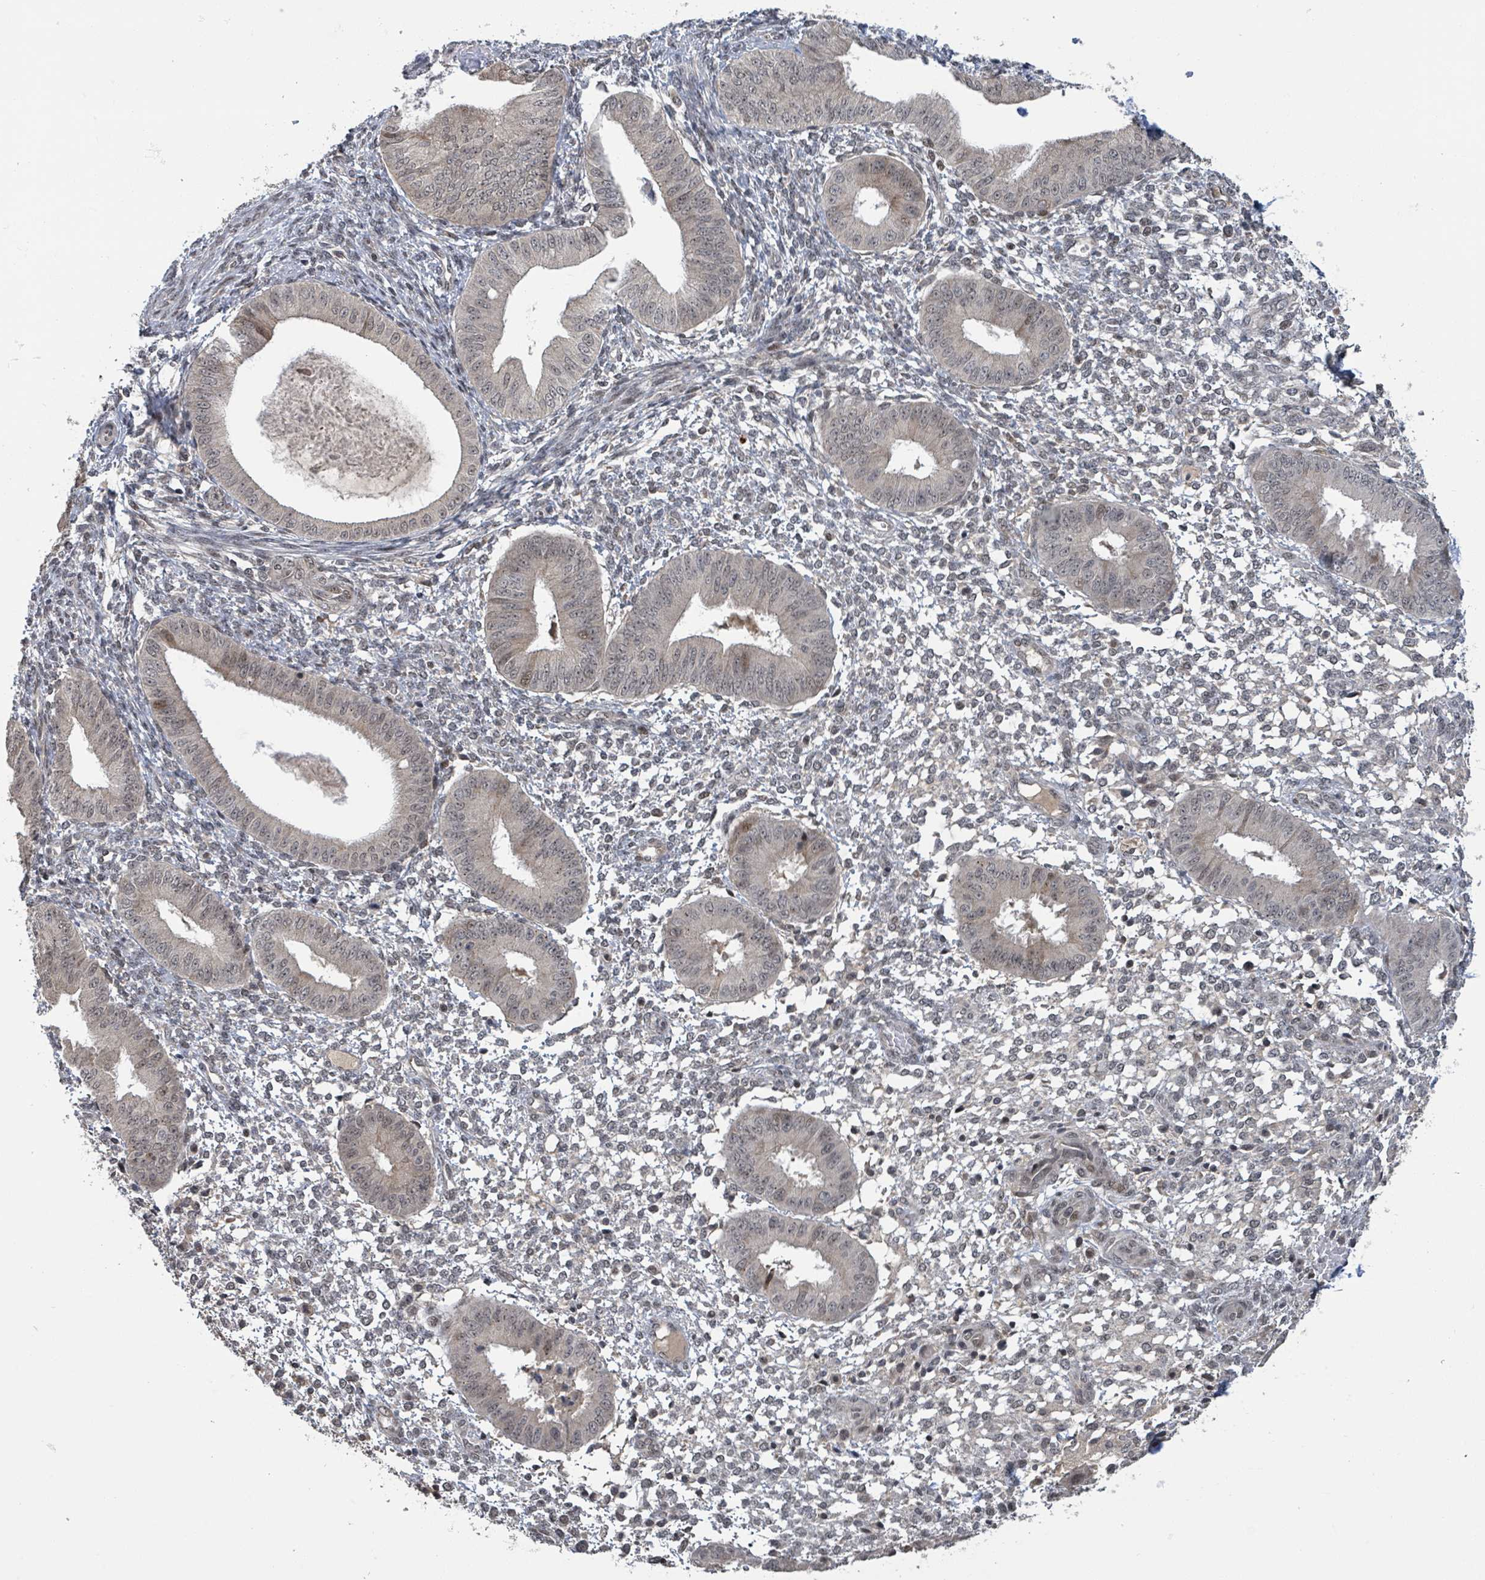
{"staining": {"intensity": "weak", "quantity": "25%-75%", "location": "nuclear"}, "tissue": "endometrium", "cell_type": "Cells in endometrial stroma", "image_type": "normal", "snomed": [{"axis": "morphology", "description": "Normal tissue, NOS"}, {"axis": "topography", "description": "Endometrium"}], "caption": "Weak nuclear expression for a protein is identified in approximately 25%-75% of cells in endometrial stroma of unremarkable endometrium using IHC.", "gene": "ZBTB14", "patient": {"sex": "female", "age": 49}}